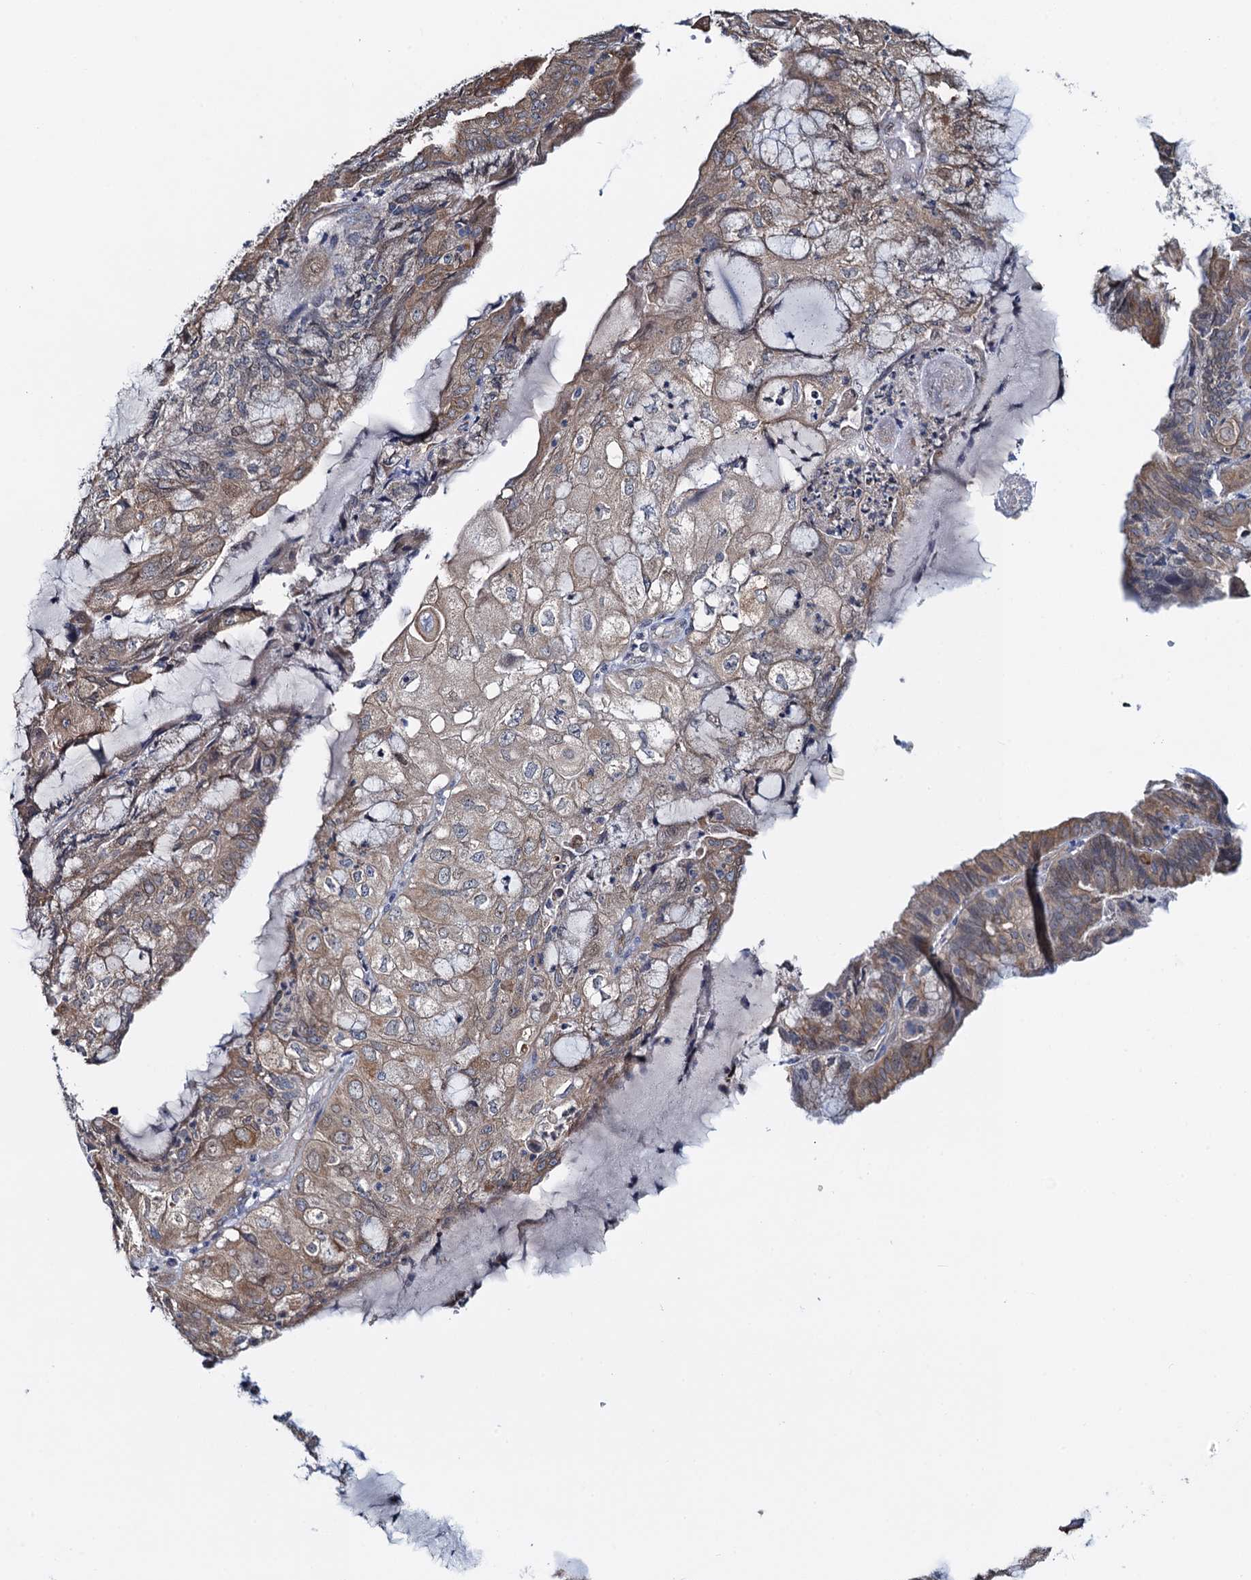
{"staining": {"intensity": "weak", "quantity": "25%-75%", "location": "cytoplasmic/membranous"}, "tissue": "endometrial cancer", "cell_type": "Tumor cells", "image_type": "cancer", "snomed": [{"axis": "morphology", "description": "Adenocarcinoma, NOS"}, {"axis": "topography", "description": "Endometrium"}], "caption": "The photomicrograph reveals staining of adenocarcinoma (endometrial), revealing weak cytoplasmic/membranous protein positivity (brown color) within tumor cells.", "gene": "EVX2", "patient": {"sex": "female", "age": 81}}